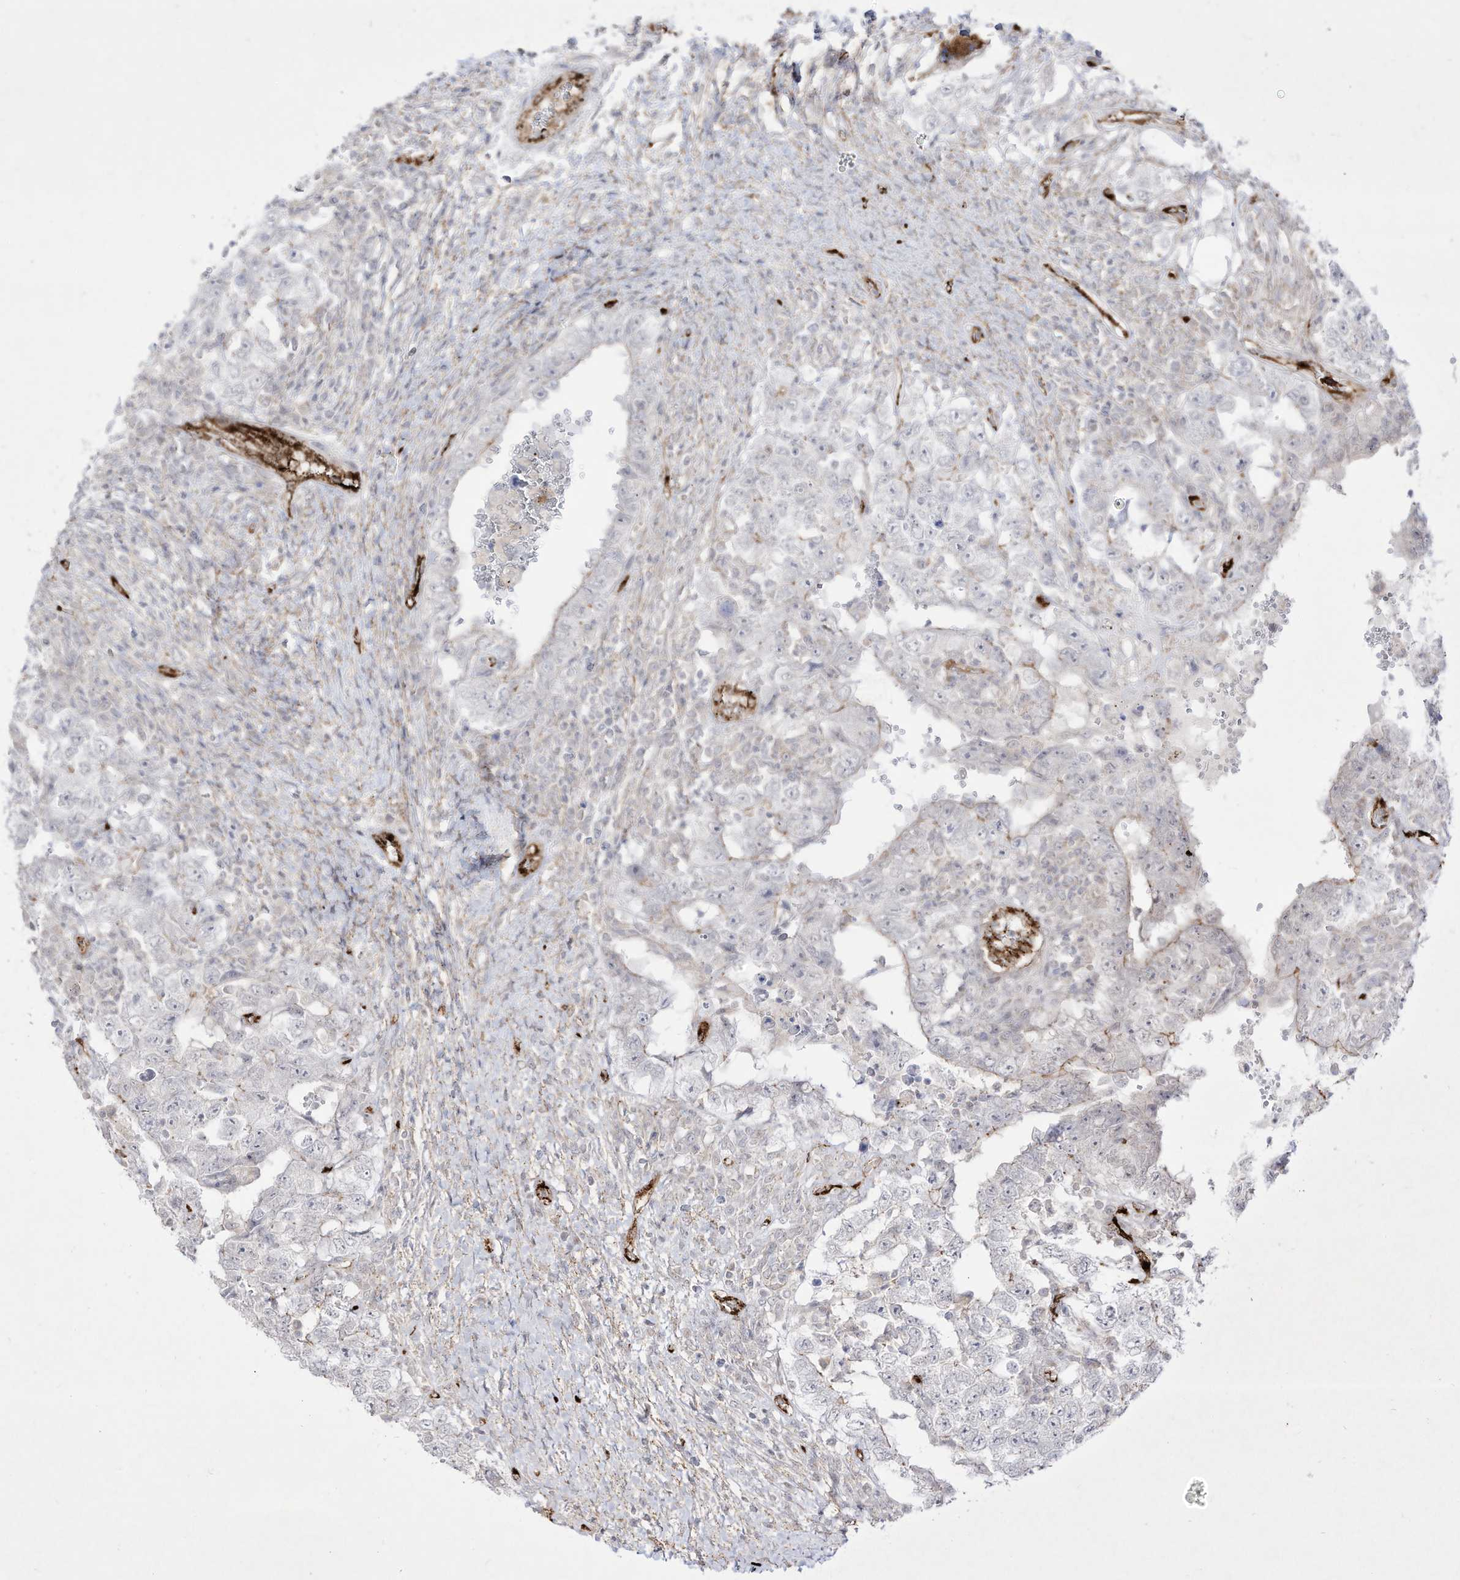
{"staining": {"intensity": "negative", "quantity": "none", "location": "none"}, "tissue": "testis cancer", "cell_type": "Tumor cells", "image_type": "cancer", "snomed": [{"axis": "morphology", "description": "Carcinoma, Embryonal, NOS"}, {"axis": "topography", "description": "Testis"}], "caption": "A histopathology image of testis cancer (embryonal carcinoma) stained for a protein demonstrates no brown staining in tumor cells.", "gene": "ZGRF1", "patient": {"sex": "male", "age": 26}}